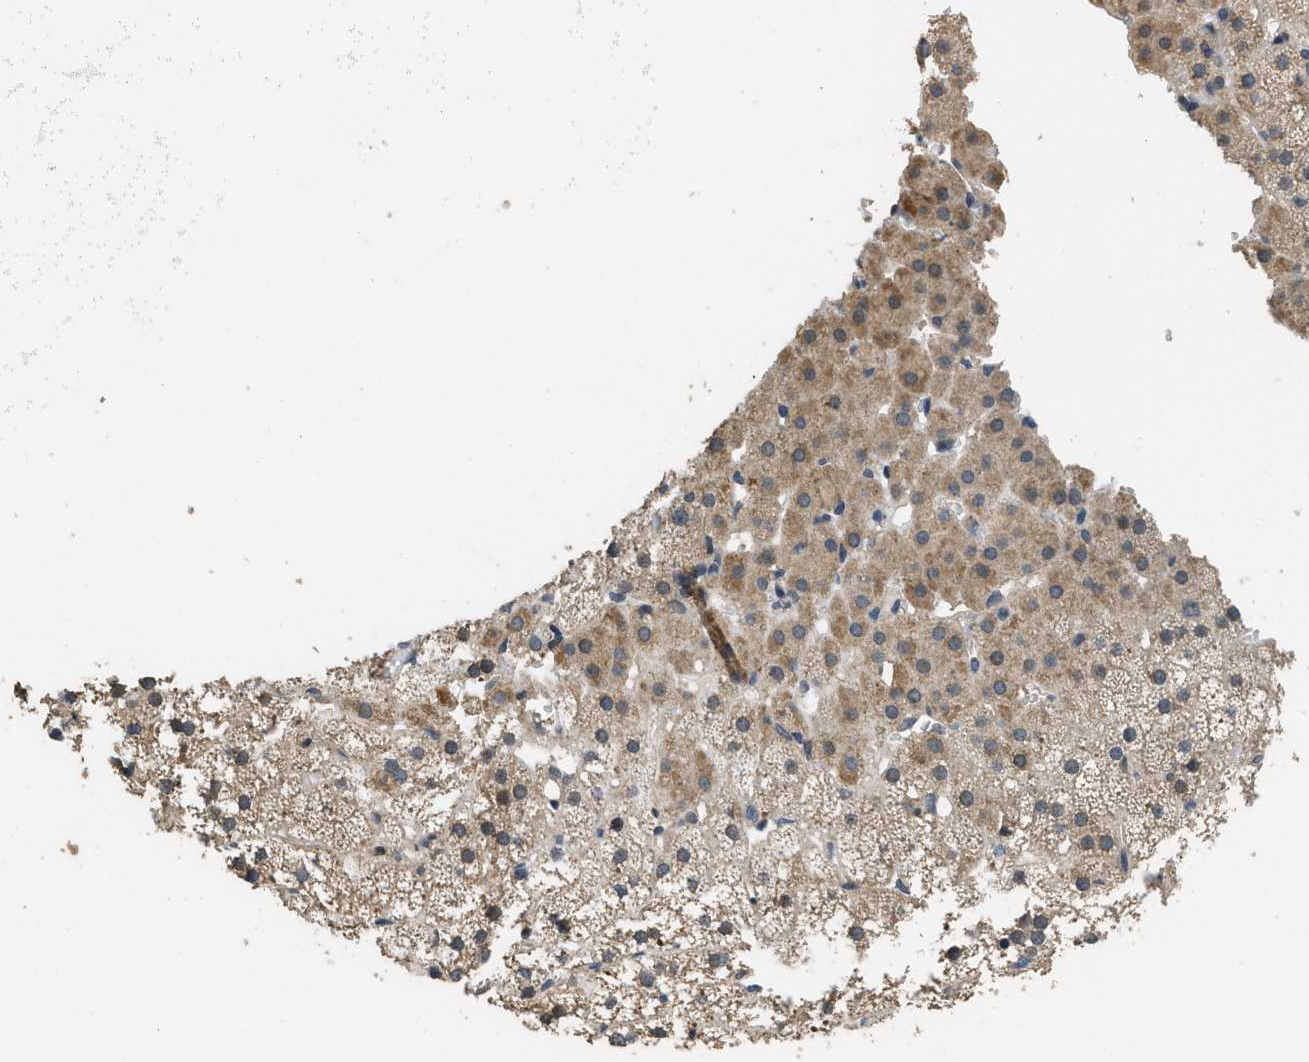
{"staining": {"intensity": "moderate", "quantity": ">75%", "location": "cytoplasmic/membranous"}, "tissue": "adrenal gland", "cell_type": "Glandular cells", "image_type": "normal", "snomed": [{"axis": "morphology", "description": "Normal tissue, NOS"}, {"axis": "topography", "description": "Adrenal gland"}], "caption": "DAB (3,3'-diaminobenzidine) immunohistochemical staining of unremarkable adrenal gland shows moderate cytoplasmic/membranous protein positivity in approximately >75% of glandular cells.", "gene": "NAT1", "patient": {"sex": "male", "age": 35}}